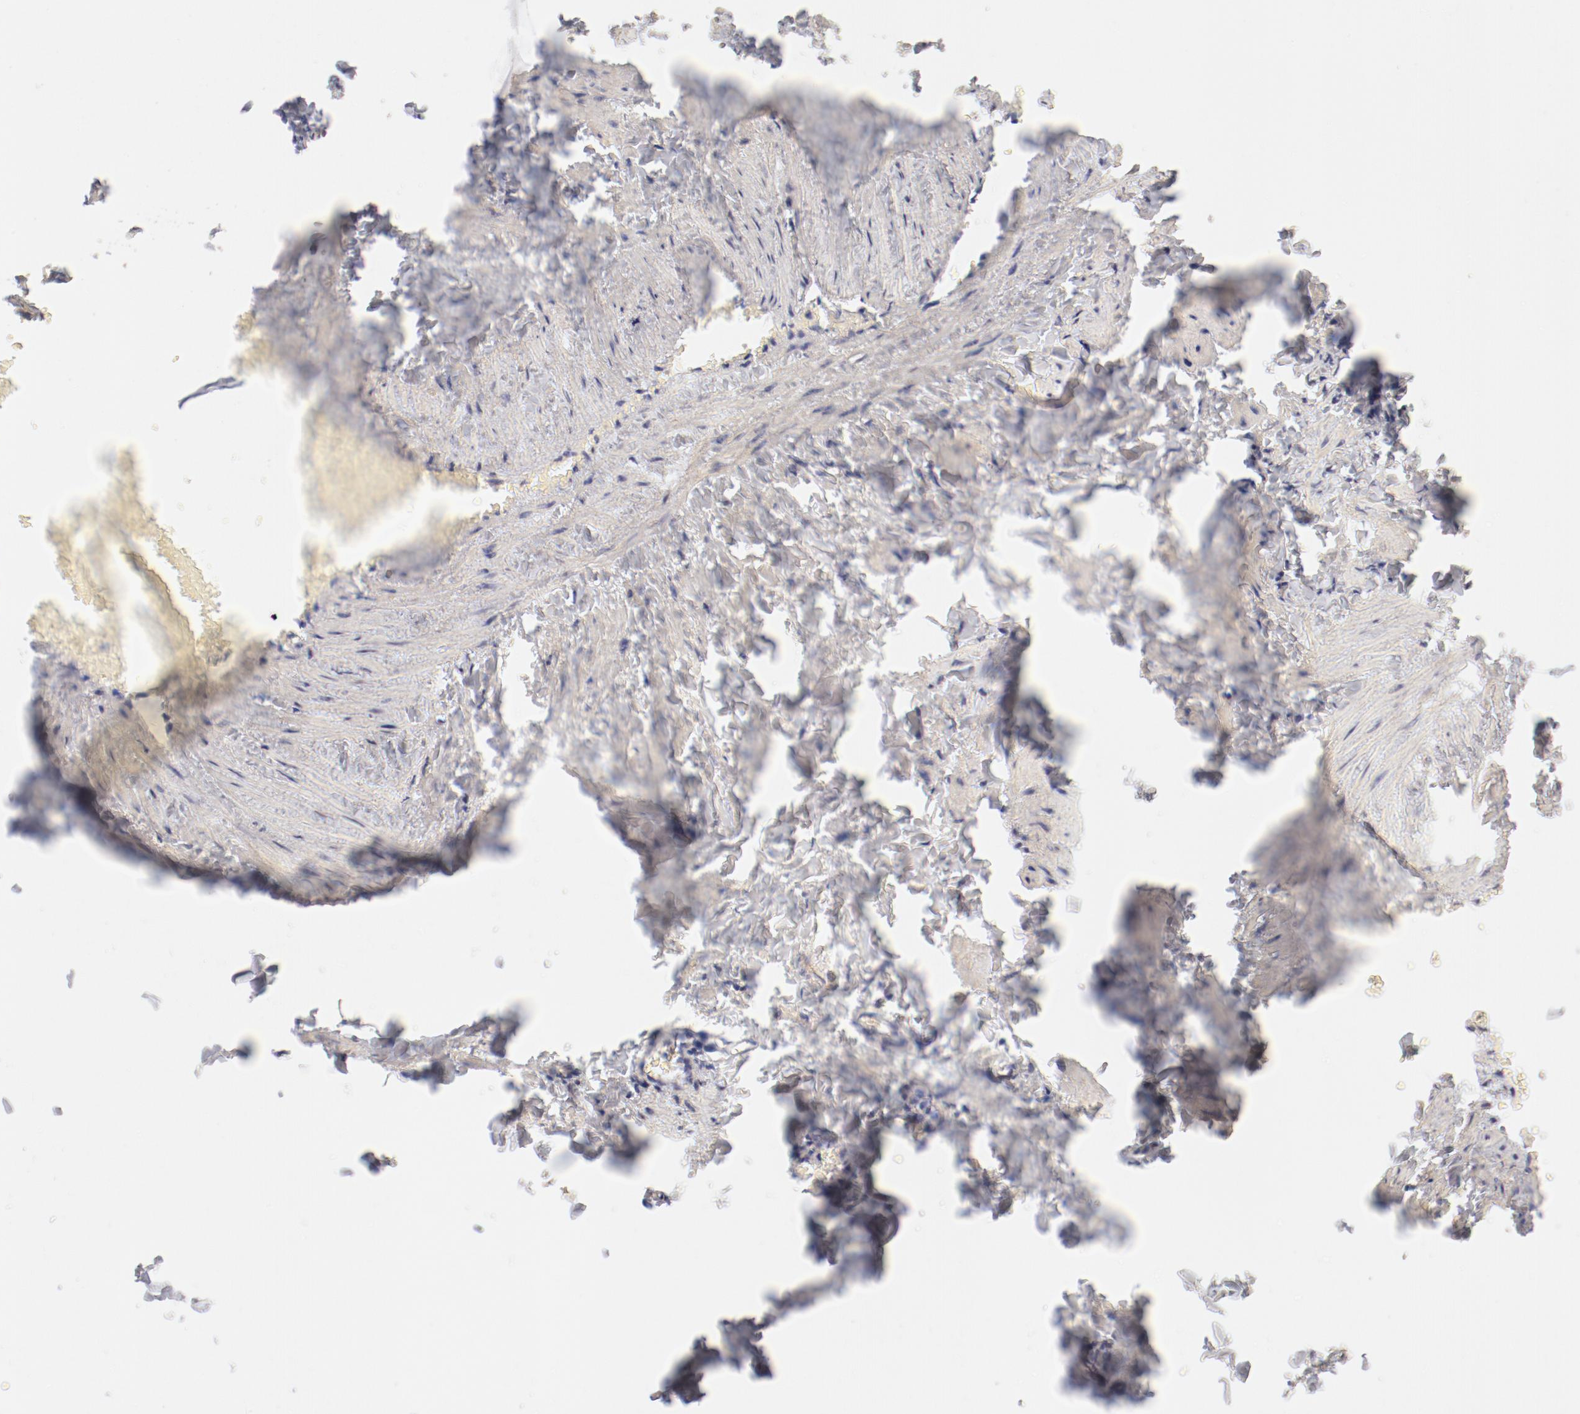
{"staining": {"intensity": "weak", "quantity": ">75%", "location": "cytoplasmic/membranous"}, "tissue": "adipose tissue", "cell_type": "Adipocytes", "image_type": "normal", "snomed": [{"axis": "morphology", "description": "Normal tissue, NOS"}, {"axis": "topography", "description": "Vascular tissue"}], "caption": "Benign adipose tissue displays weak cytoplasmic/membranous staining in approximately >75% of adipocytes, visualized by immunohistochemistry. (DAB (3,3'-diaminobenzidine) = brown stain, brightfield microscopy at high magnification).", "gene": "LAX1", "patient": {"sex": "male", "age": 41}}